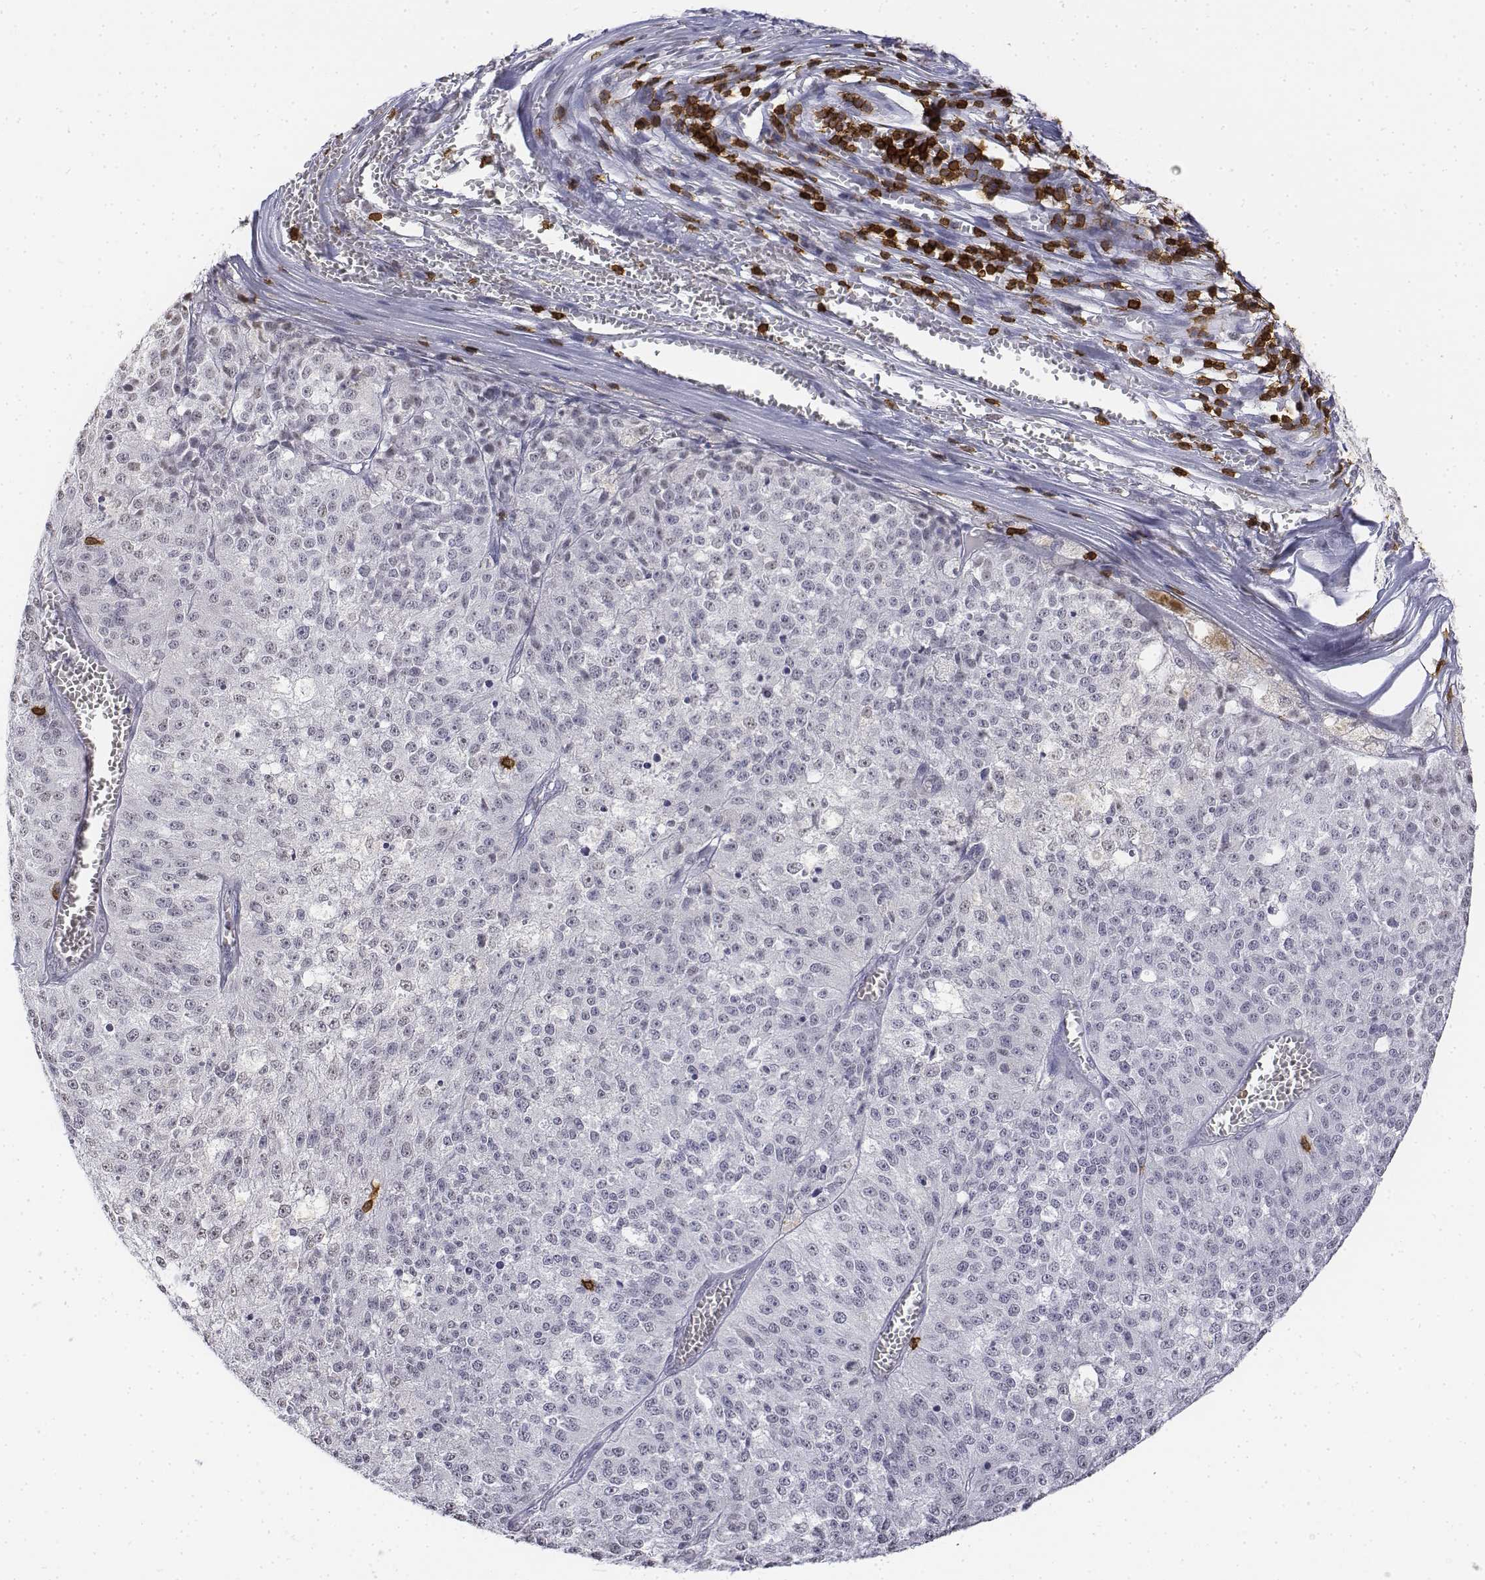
{"staining": {"intensity": "negative", "quantity": "none", "location": "none"}, "tissue": "melanoma", "cell_type": "Tumor cells", "image_type": "cancer", "snomed": [{"axis": "morphology", "description": "Malignant melanoma, Metastatic site"}, {"axis": "topography", "description": "Lymph node"}], "caption": "Tumor cells show no significant protein positivity in malignant melanoma (metastatic site).", "gene": "CD3E", "patient": {"sex": "female", "age": 64}}